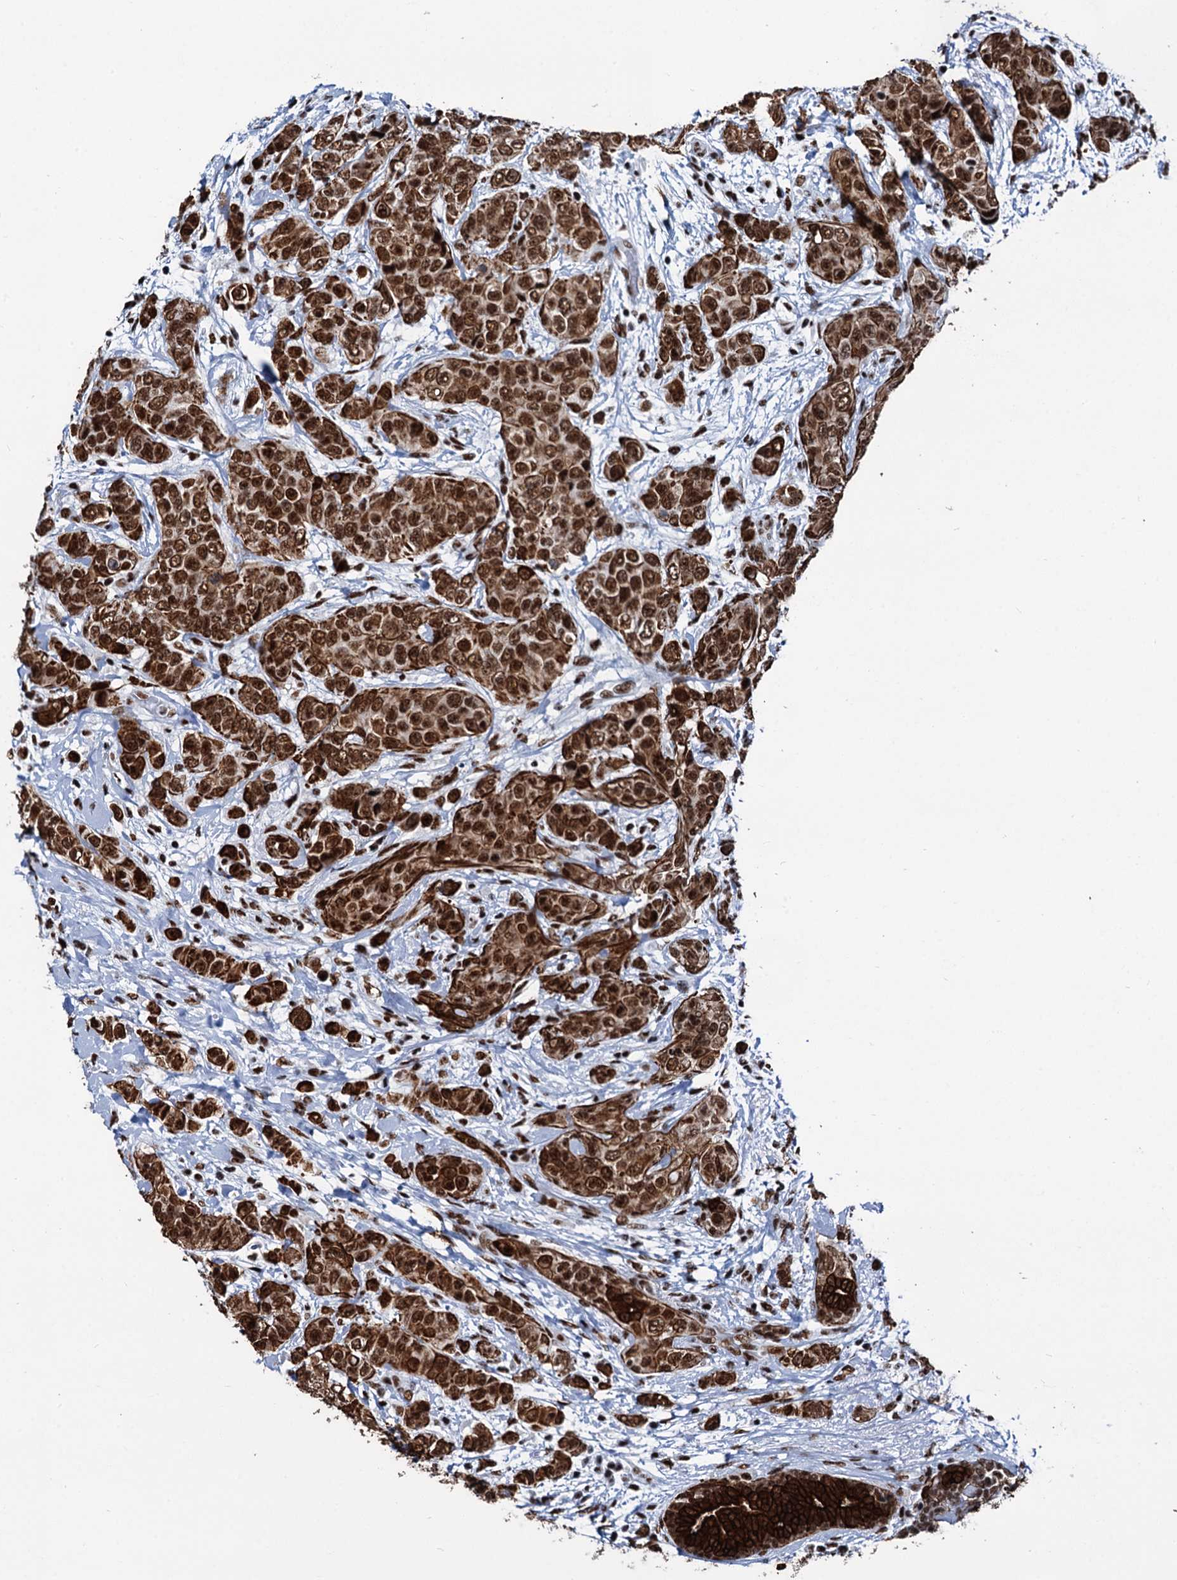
{"staining": {"intensity": "strong", "quantity": ">75%", "location": "cytoplasmic/membranous,nuclear"}, "tissue": "breast cancer", "cell_type": "Tumor cells", "image_type": "cancer", "snomed": [{"axis": "morphology", "description": "Lobular carcinoma"}, {"axis": "topography", "description": "Breast"}], "caption": "Strong cytoplasmic/membranous and nuclear protein expression is appreciated in about >75% of tumor cells in breast cancer (lobular carcinoma).", "gene": "DDX23", "patient": {"sex": "female", "age": 51}}